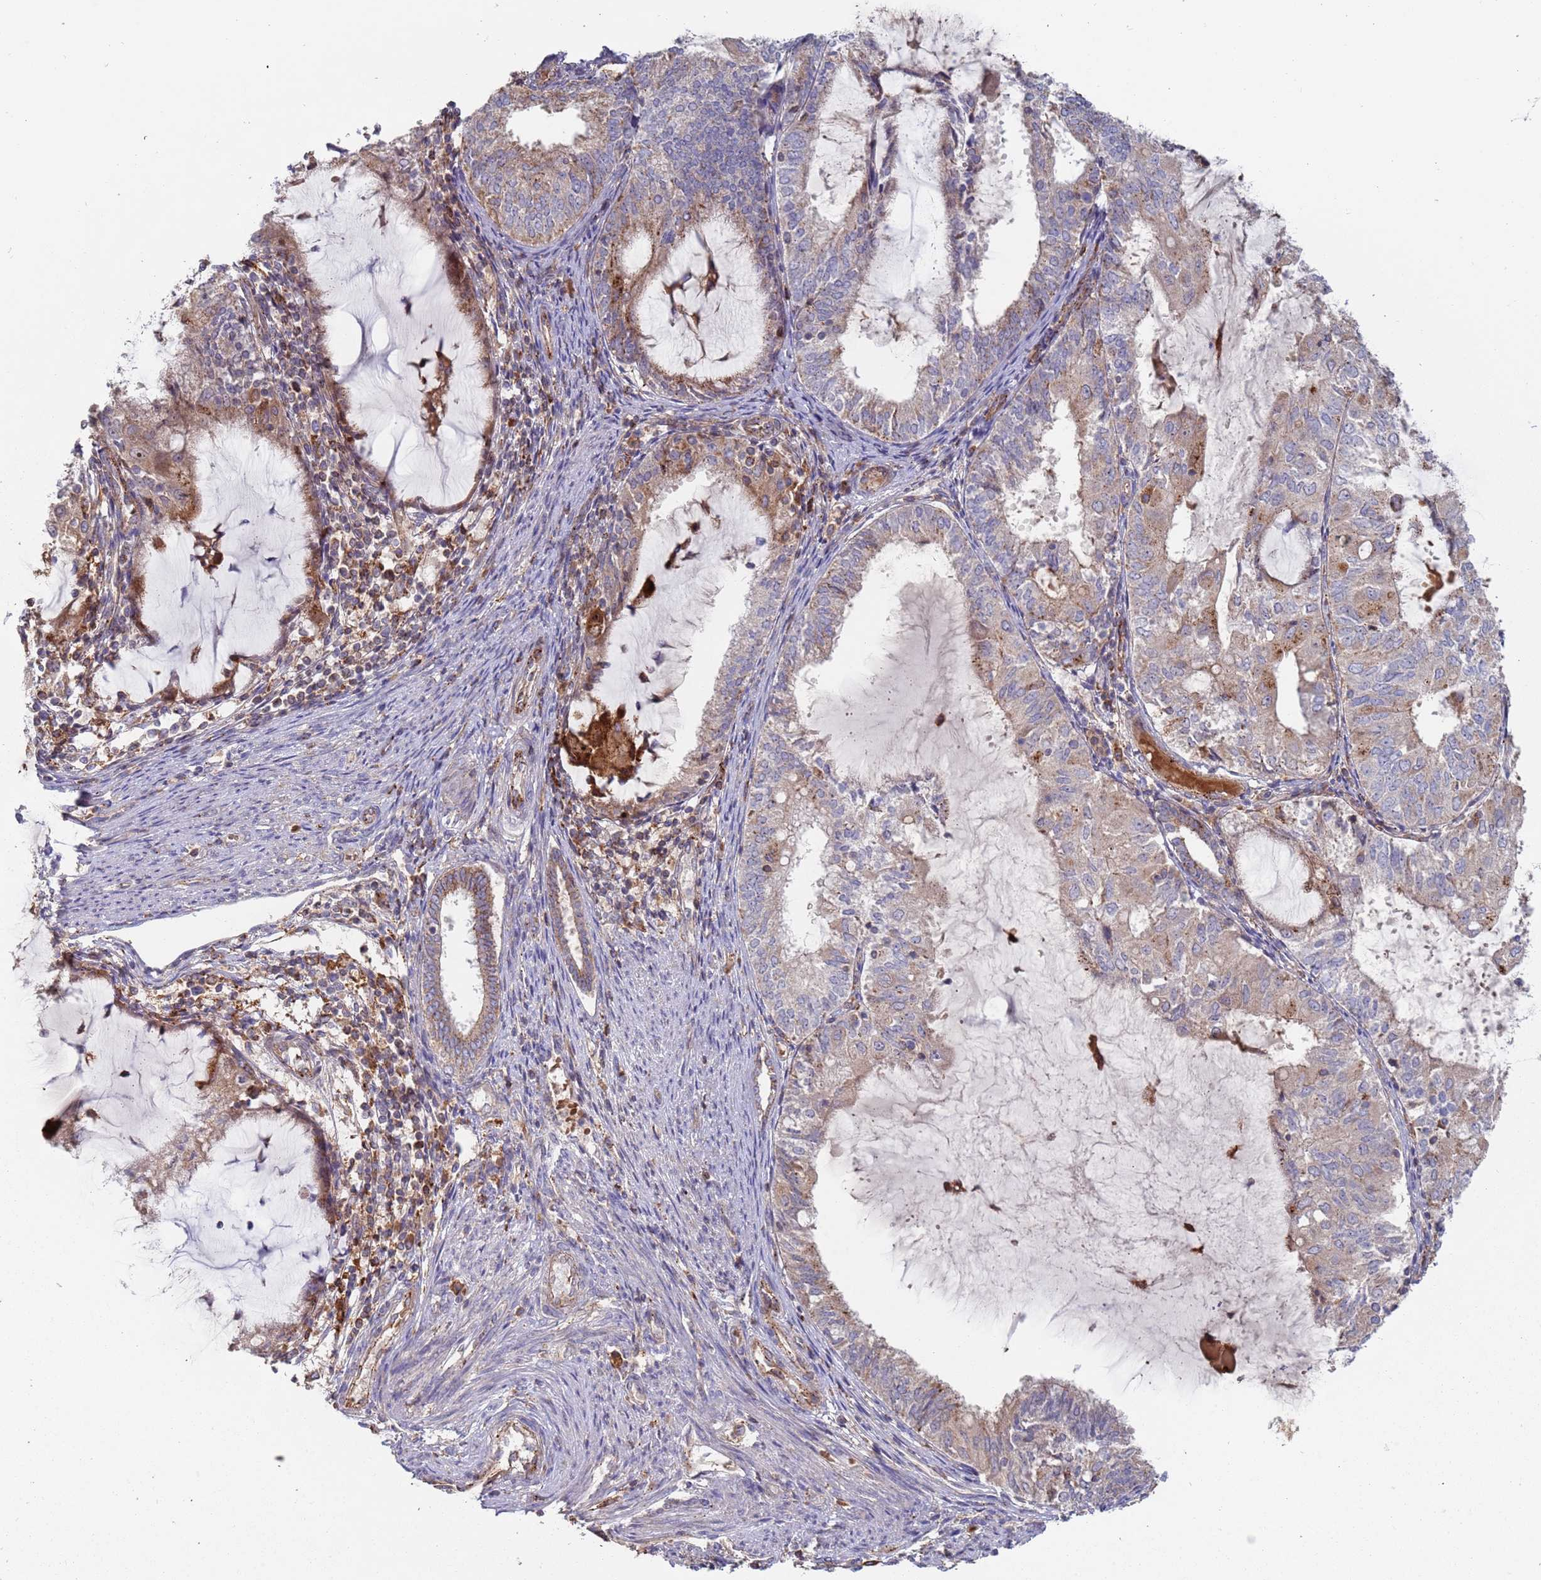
{"staining": {"intensity": "weak", "quantity": "25%-75%", "location": "cytoplasmic/membranous"}, "tissue": "endometrial cancer", "cell_type": "Tumor cells", "image_type": "cancer", "snomed": [{"axis": "morphology", "description": "Adenocarcinoma, NOS"}, {"axis": "topography", "description": "Endometrium"}], "caption": "A brown stain highlights weak cytoplasmic/membranous expression of a protein in human adenocarcinoma (endometrial) tumor cells. (DAB IHC, brown staining for protein, blue staining for nuclei).", "gene": "MALRD1", "patient": {"sex": "female", "age": 81}}